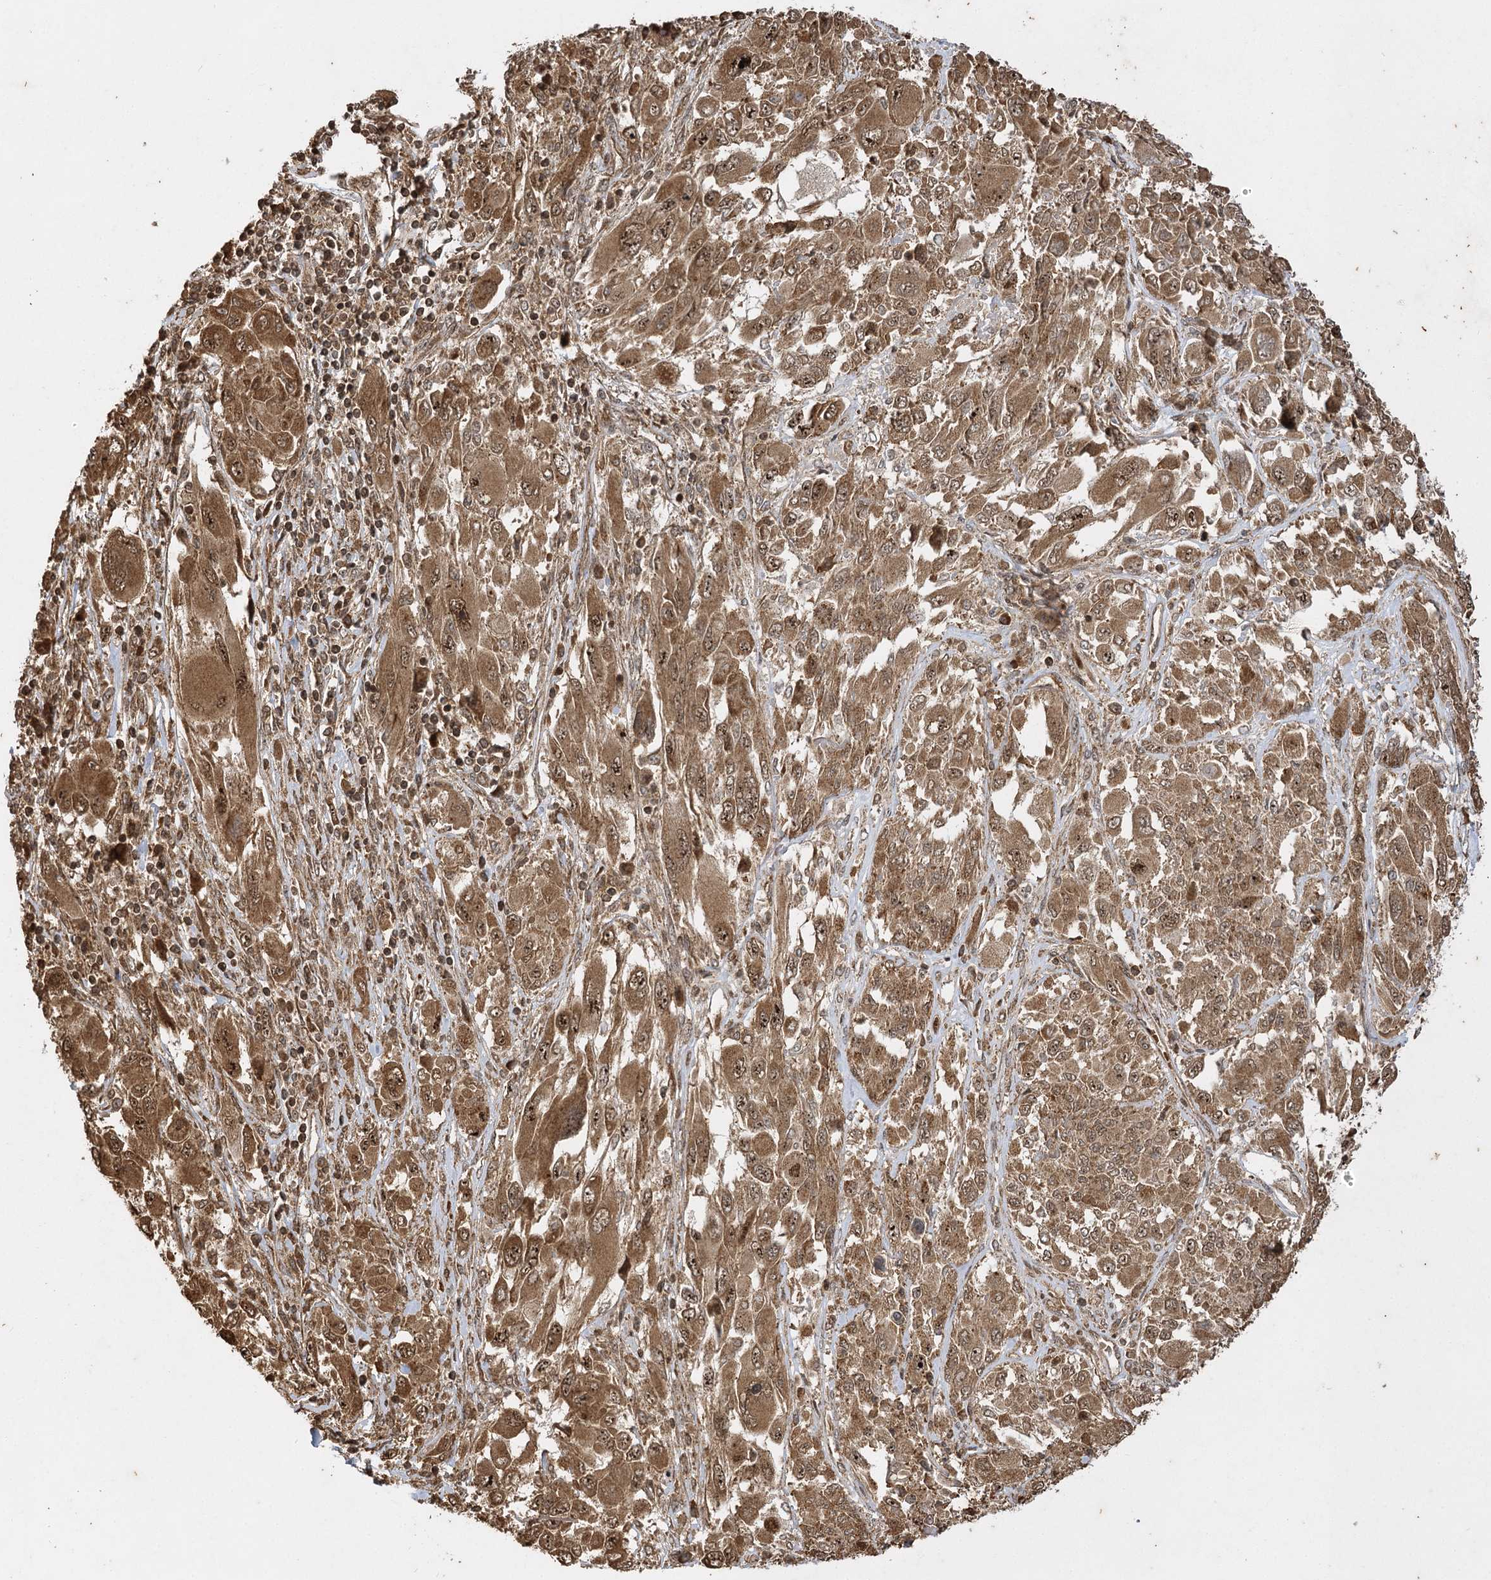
{"staining": {"intensity": "moderate", "quantity": ">75%", "location": "cytoplasmic/membranous,nuclear"}, "tissue": "melanoma", "cell_type": "Tumor cells", "image_type": "cancer", "snomed": [{"axis": "morphology", "description": "Malignant melanoma, NOS"}, {"axis": "topography", "description": "Skin"}], "caption": "Protein staining of melanoma tissue displays moderate cytoplasmic/membranous and nuclear staining in approximately >75% of tumor cells.", "gene": "IL11RA", "patient": {"sex": "female", "age": 91}}